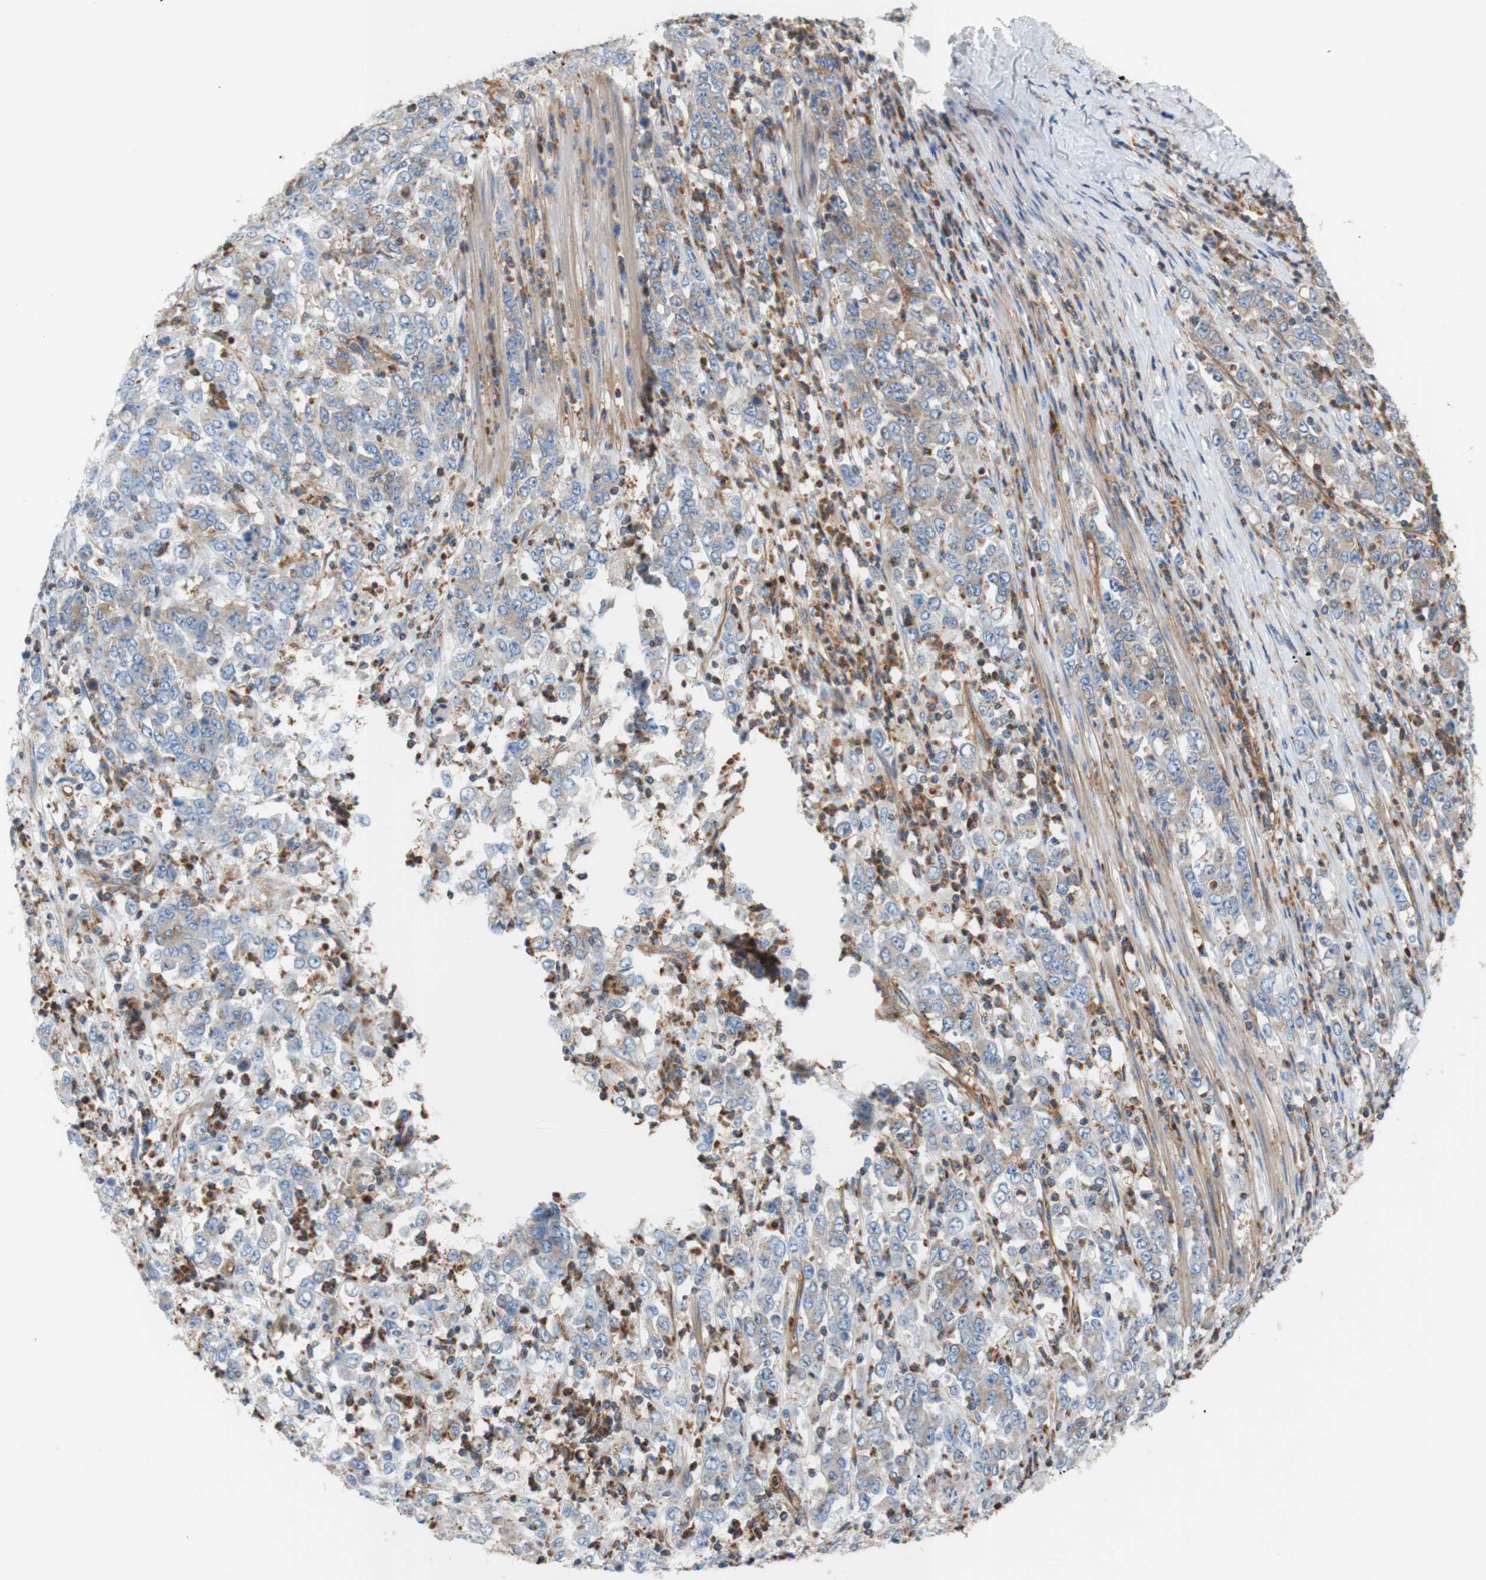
{"staining": {"intensity": "weak", "quantity": "<25%", "location": "cytoplasmic/membranous"}, "tissue": "stomach cancer", "cell_type": "Tumor cells", "image_type": "cancer", "snomed": [{"axis": "morphology", "description": "Adenocarcinoma, NOS"}, {"axis": "topography", "description": "Stomach, lower"}], "caption": "Tumor cells are negative for brown protein staining in stomach cancer.", "gene": "STOM", "patient": {"sex": "female", "age": 71}}